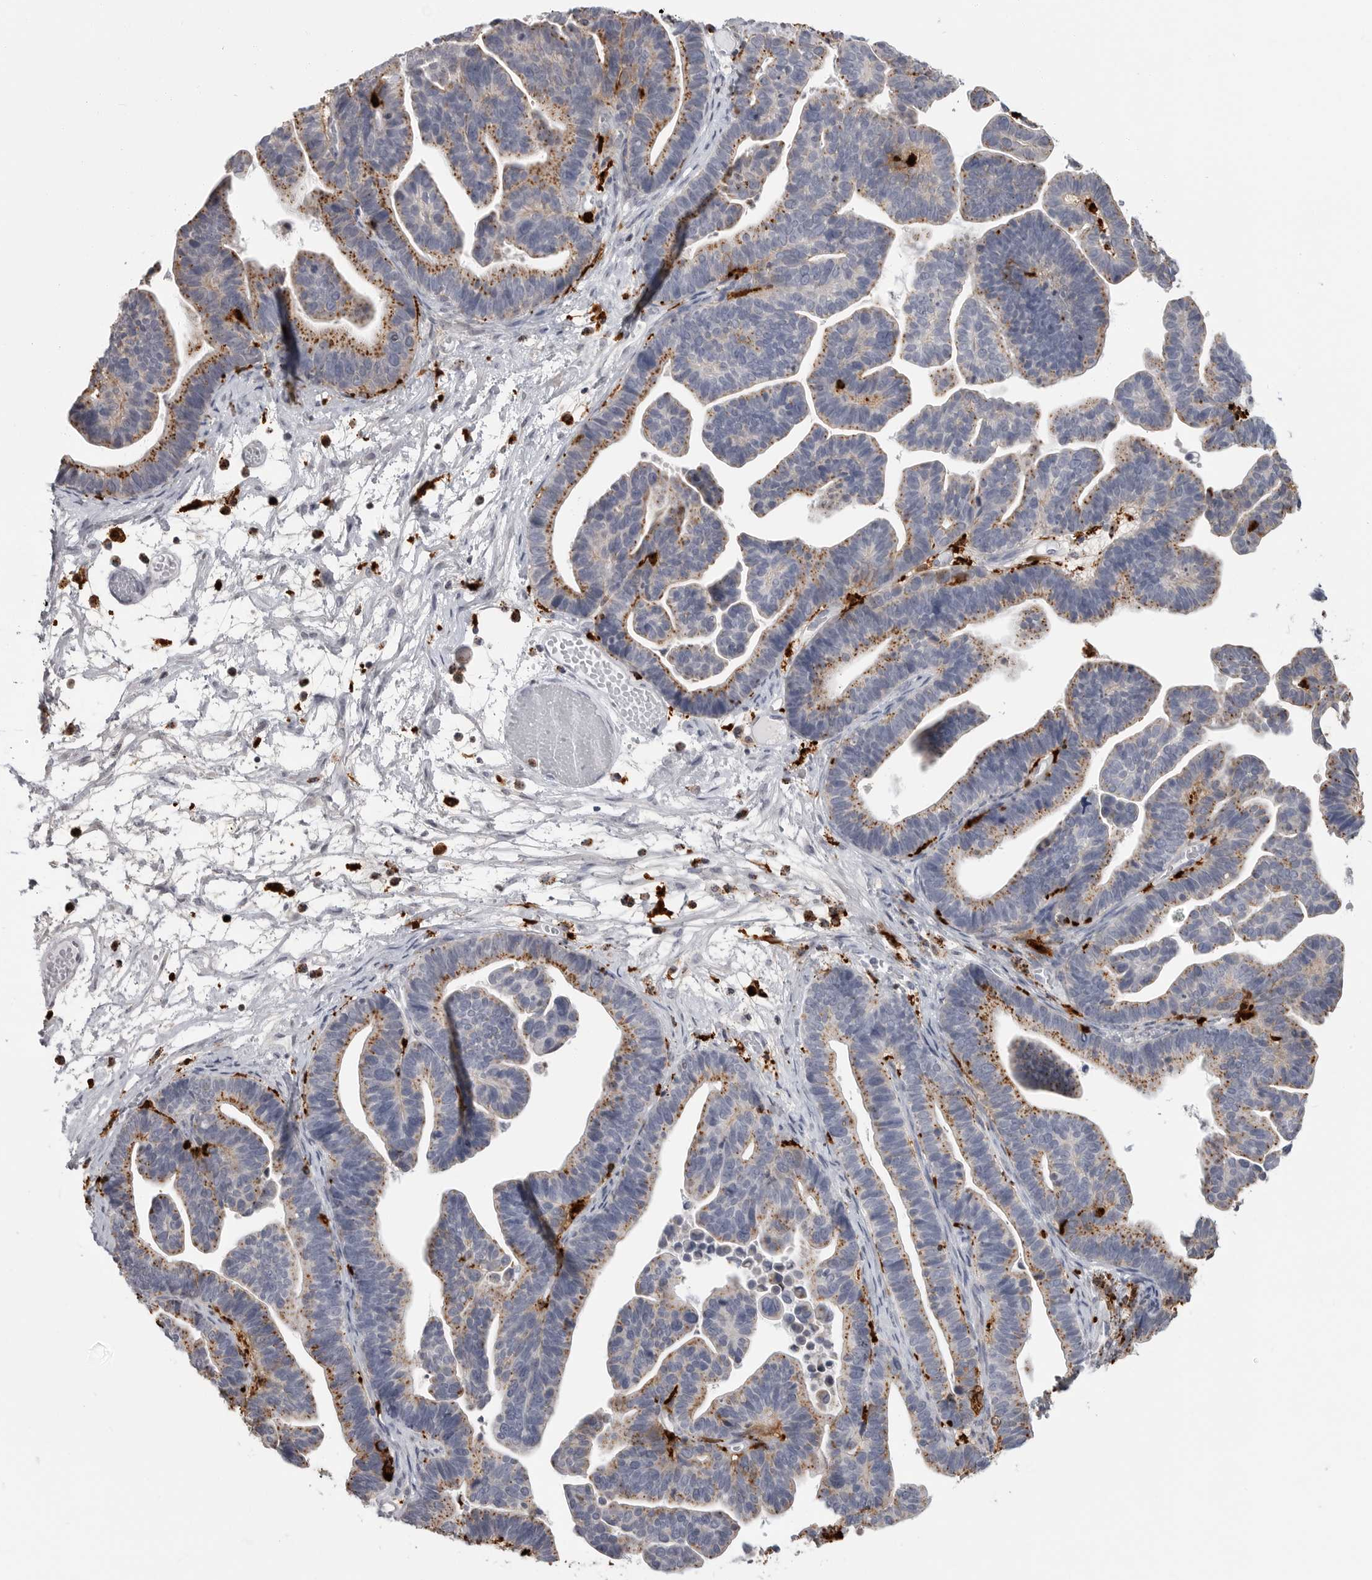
{"staining": {"intensity": "moderate", "quantity": "25%-75%", "location": "cytoplasmic/membranous"}, "tissue": "ovarian cancer", "cell_type": "Tumor cells", "image_type": "cancer", "snomed": [{"axis": "morphology", "description": "Cystadenocarcinoma, serous, NOS"}, {"axis": "topography", "description": "Ovary"}], "caption": "The histopathology image demonstrates staining of ovarian cancer, revealing moderate cytoplasmic/membranous protein positivity (brown color) within tumor cells.", "gene": "IFI30", "patient": {"sex": "female", "age": 56}}